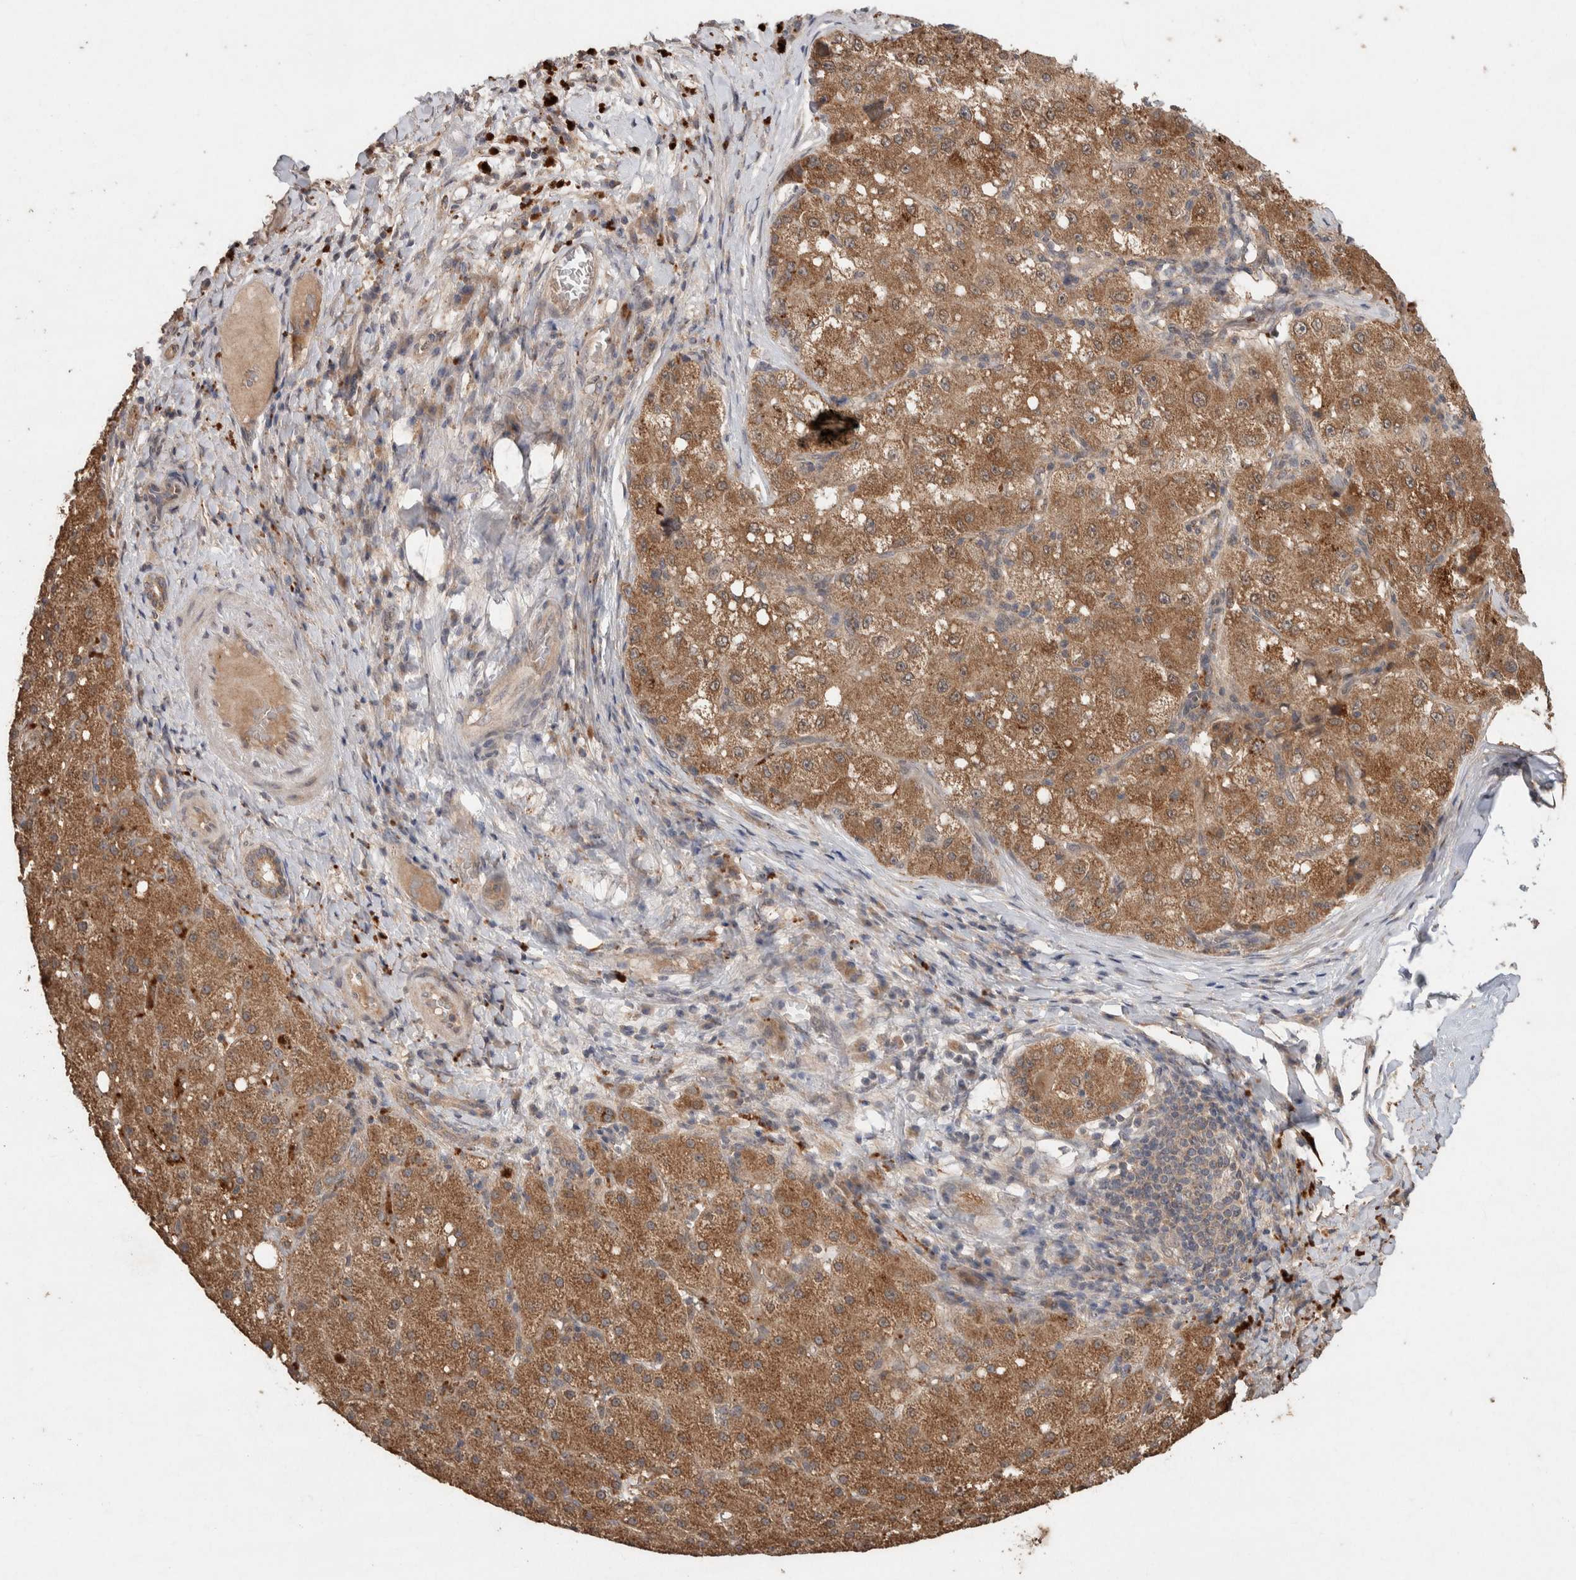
{"staining": {"intensity": "moderate", "quantity": ">75%", "location": "cytoplasmic/membranous"}, "tissue": "liver cancer", "cell_type": "Tumor cells", "image_type": "cancer", "snomed": [{"axis": "morphology", "description": "Carcinoma, Hepatocellular, NOS"}, {"axis": "topography", "description": "Liver"}], "caption": "Protein expression analysis of liver cancer shows moderate cytoplasmic/membranous expression in approximately >75% of tumor cells.", "gene": "KCNJ5", "patient": {"sex": "male", "age": 80}}